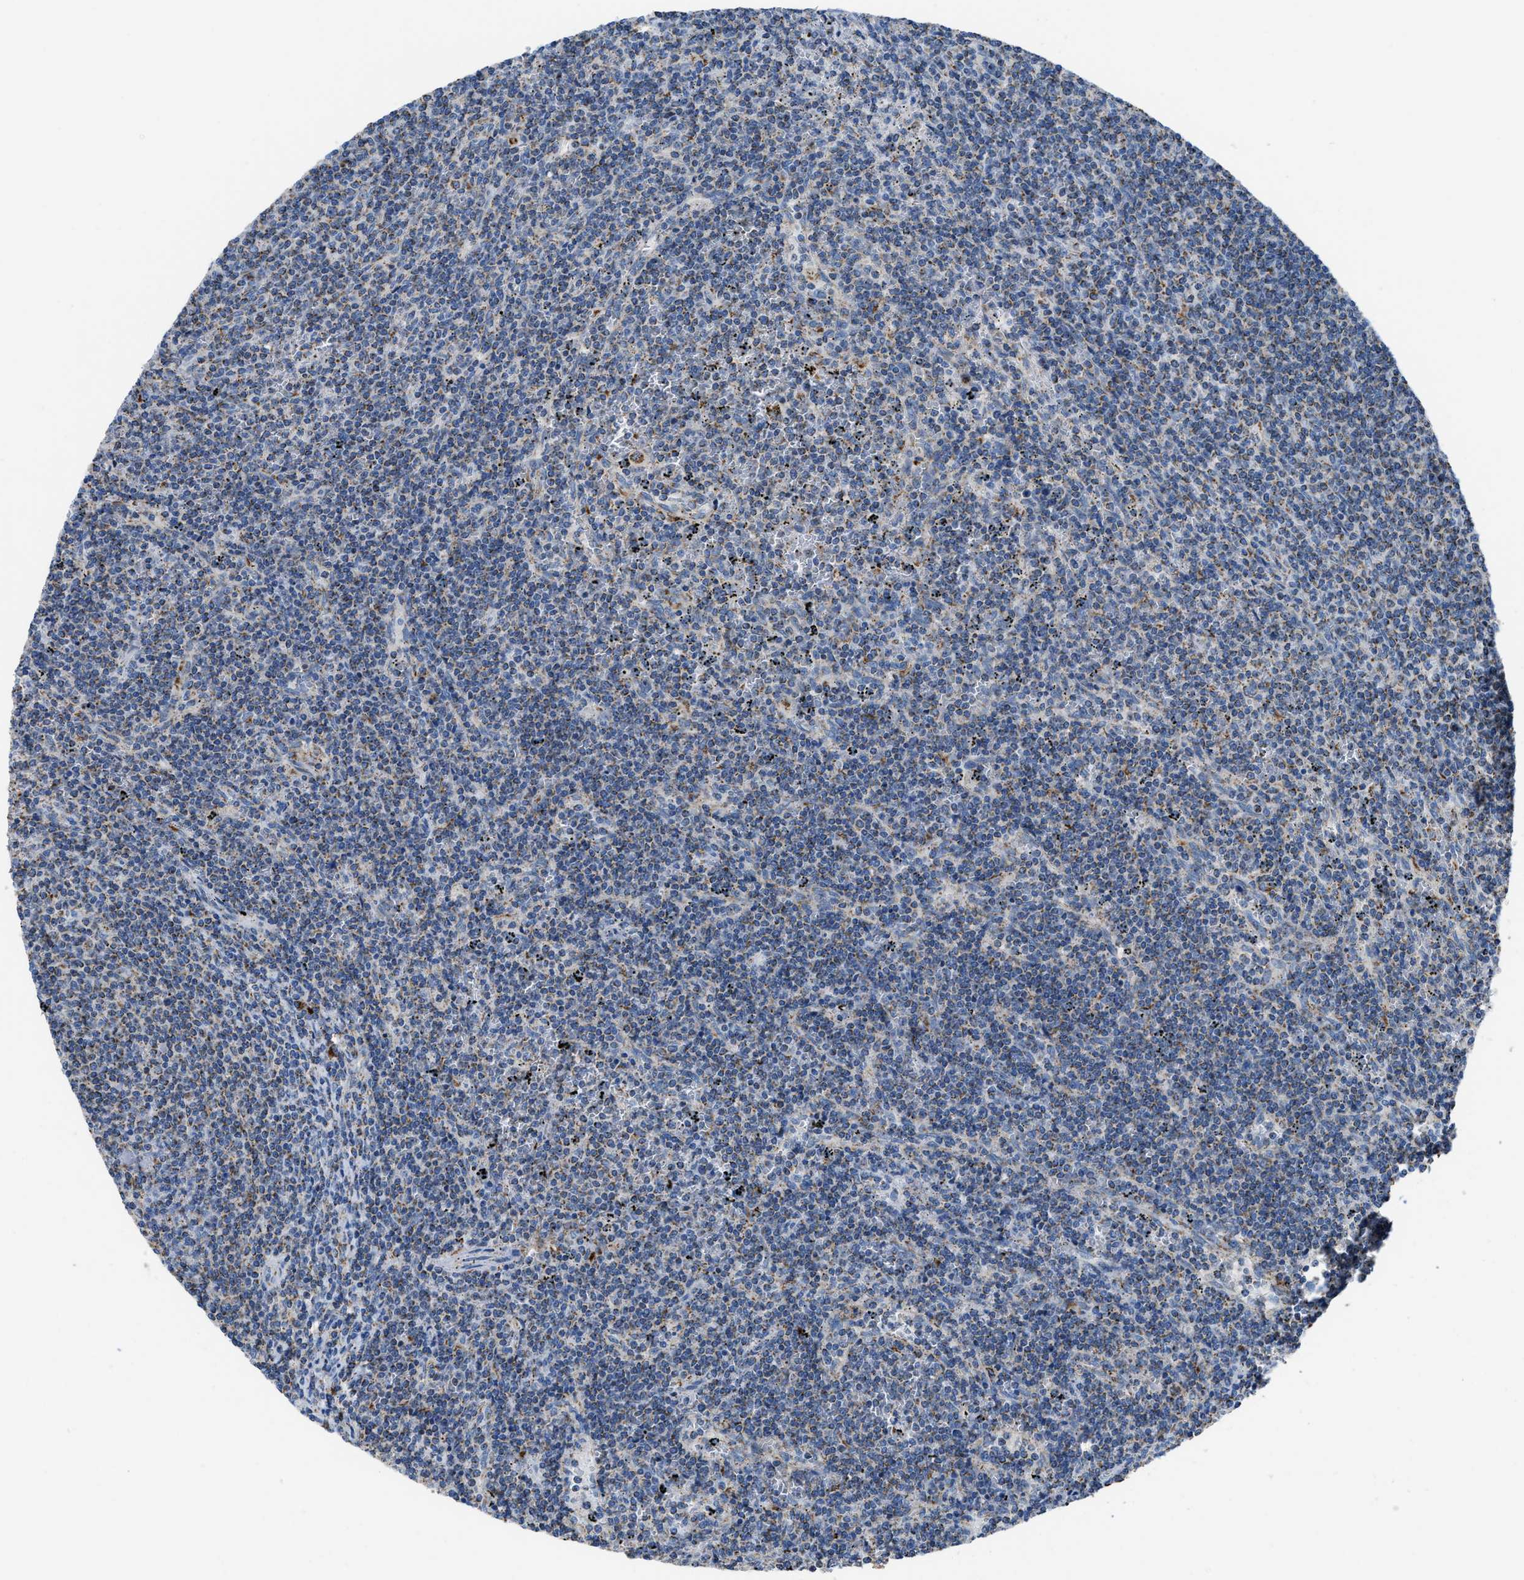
{"staining": {"intensity": "moderate", "quantity": "<25%", "location": "cytoplasmic/membranous"}, "tissue": "lymphoma", "cell_type": "Tumor cells", "image_type": "cancer", "snomed": [{"axis": "morphology", "description": "Malignant lymphoma, non-Hodgkin's type, Low grade"}, {"axis": "topography", "description": "Spleen"}], "caption": "Moderate cytoplasmic/membranous protein positivity is appreciated in approximately <25% of tumor cells in malignant lymphoma, non-Hodgkin's type (low-grade).", "gene": "ETFB", "patient": {"sex": "female", "age": 50}}